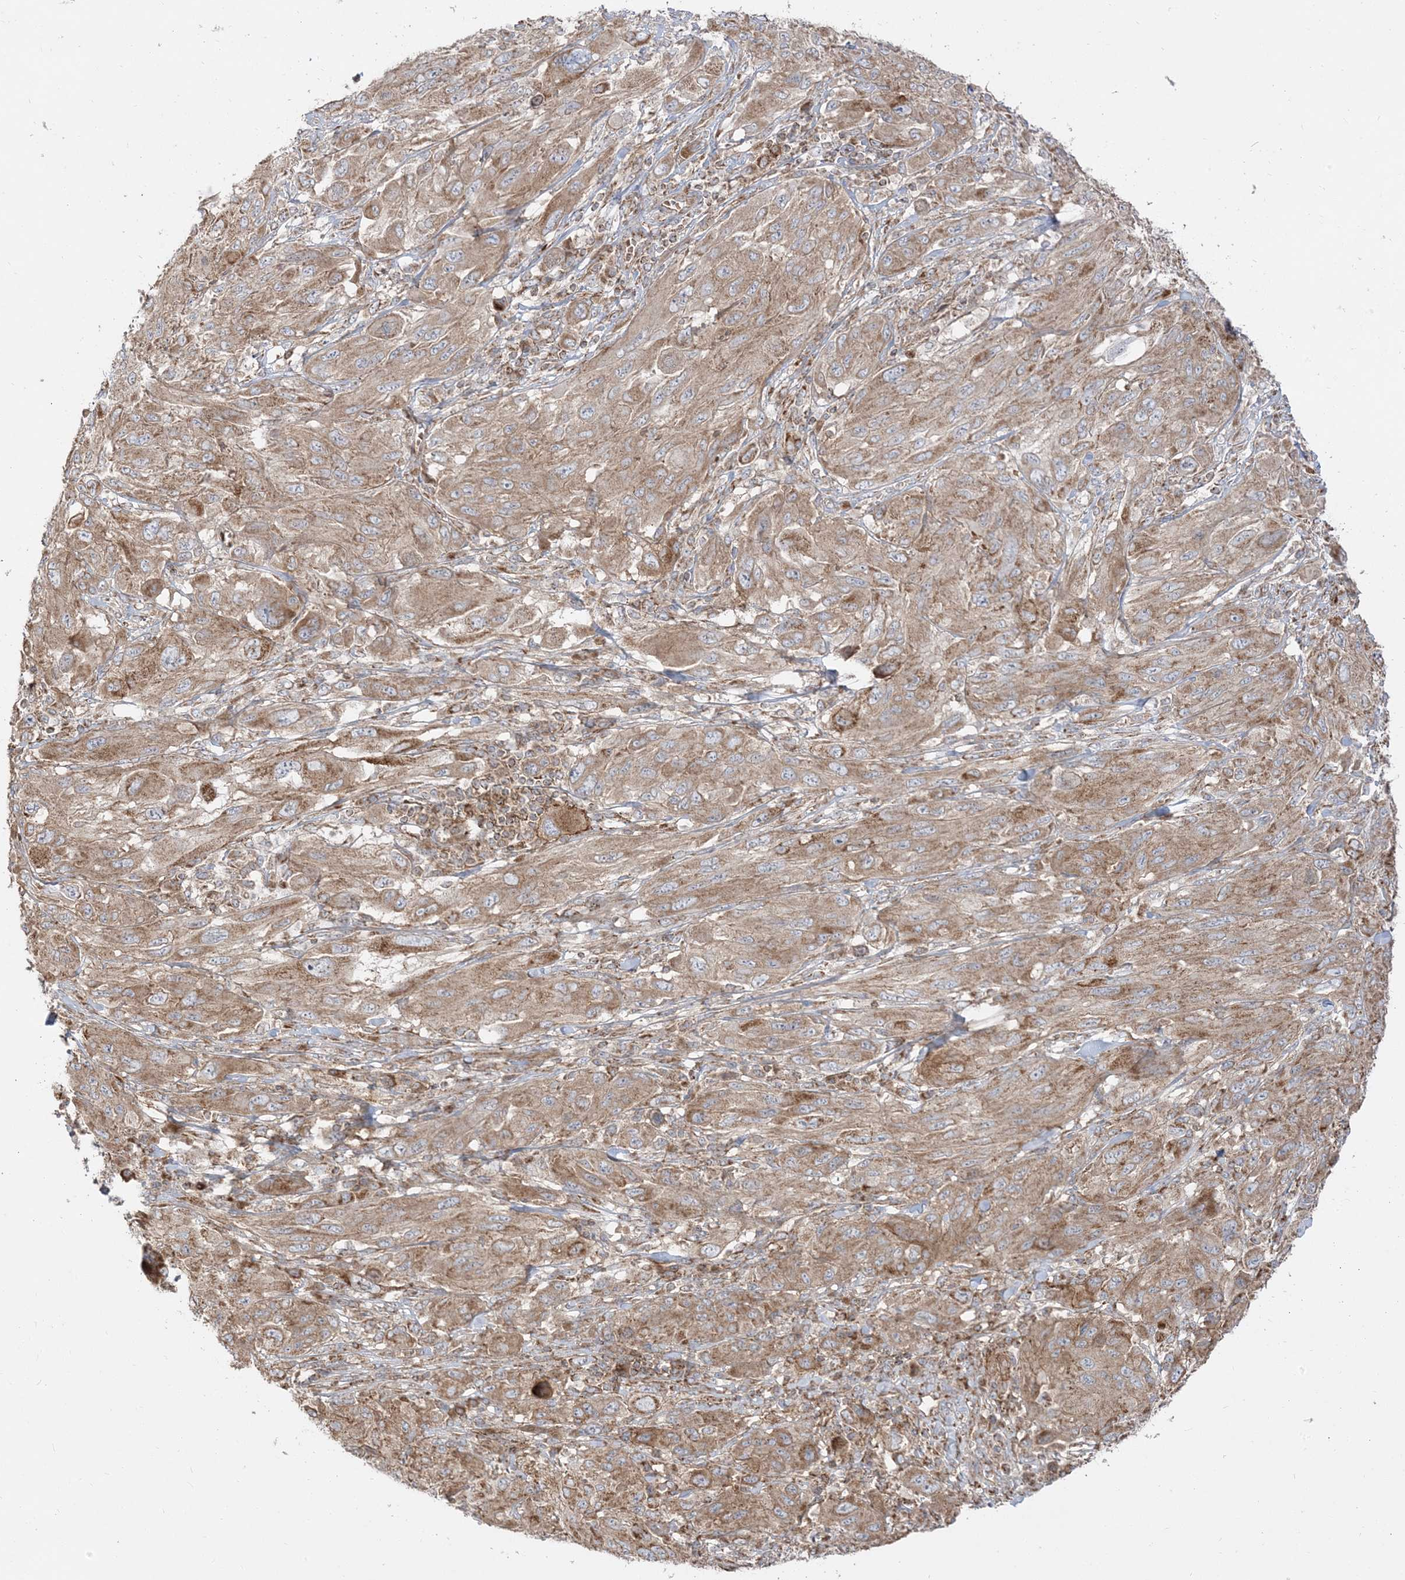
{"staining": {"intensity": "moderate", "quantity": ">75%", "location": "cytoplasmic/membranous"}, "tissue": "melanoma", "cell_type": "Tumor cells", "image_type": "cancer", "snomed": [{"axis": "morphology", "description": "Malignant melanoma, NOS"}, {"axis": "topography", "description": "Skin"}], "caption": "Melanoma stained with a protein marker reveals moderate staining in tumor cells.", "gene": "AARS2", "patient": {"sex": "female", "age": 91}}